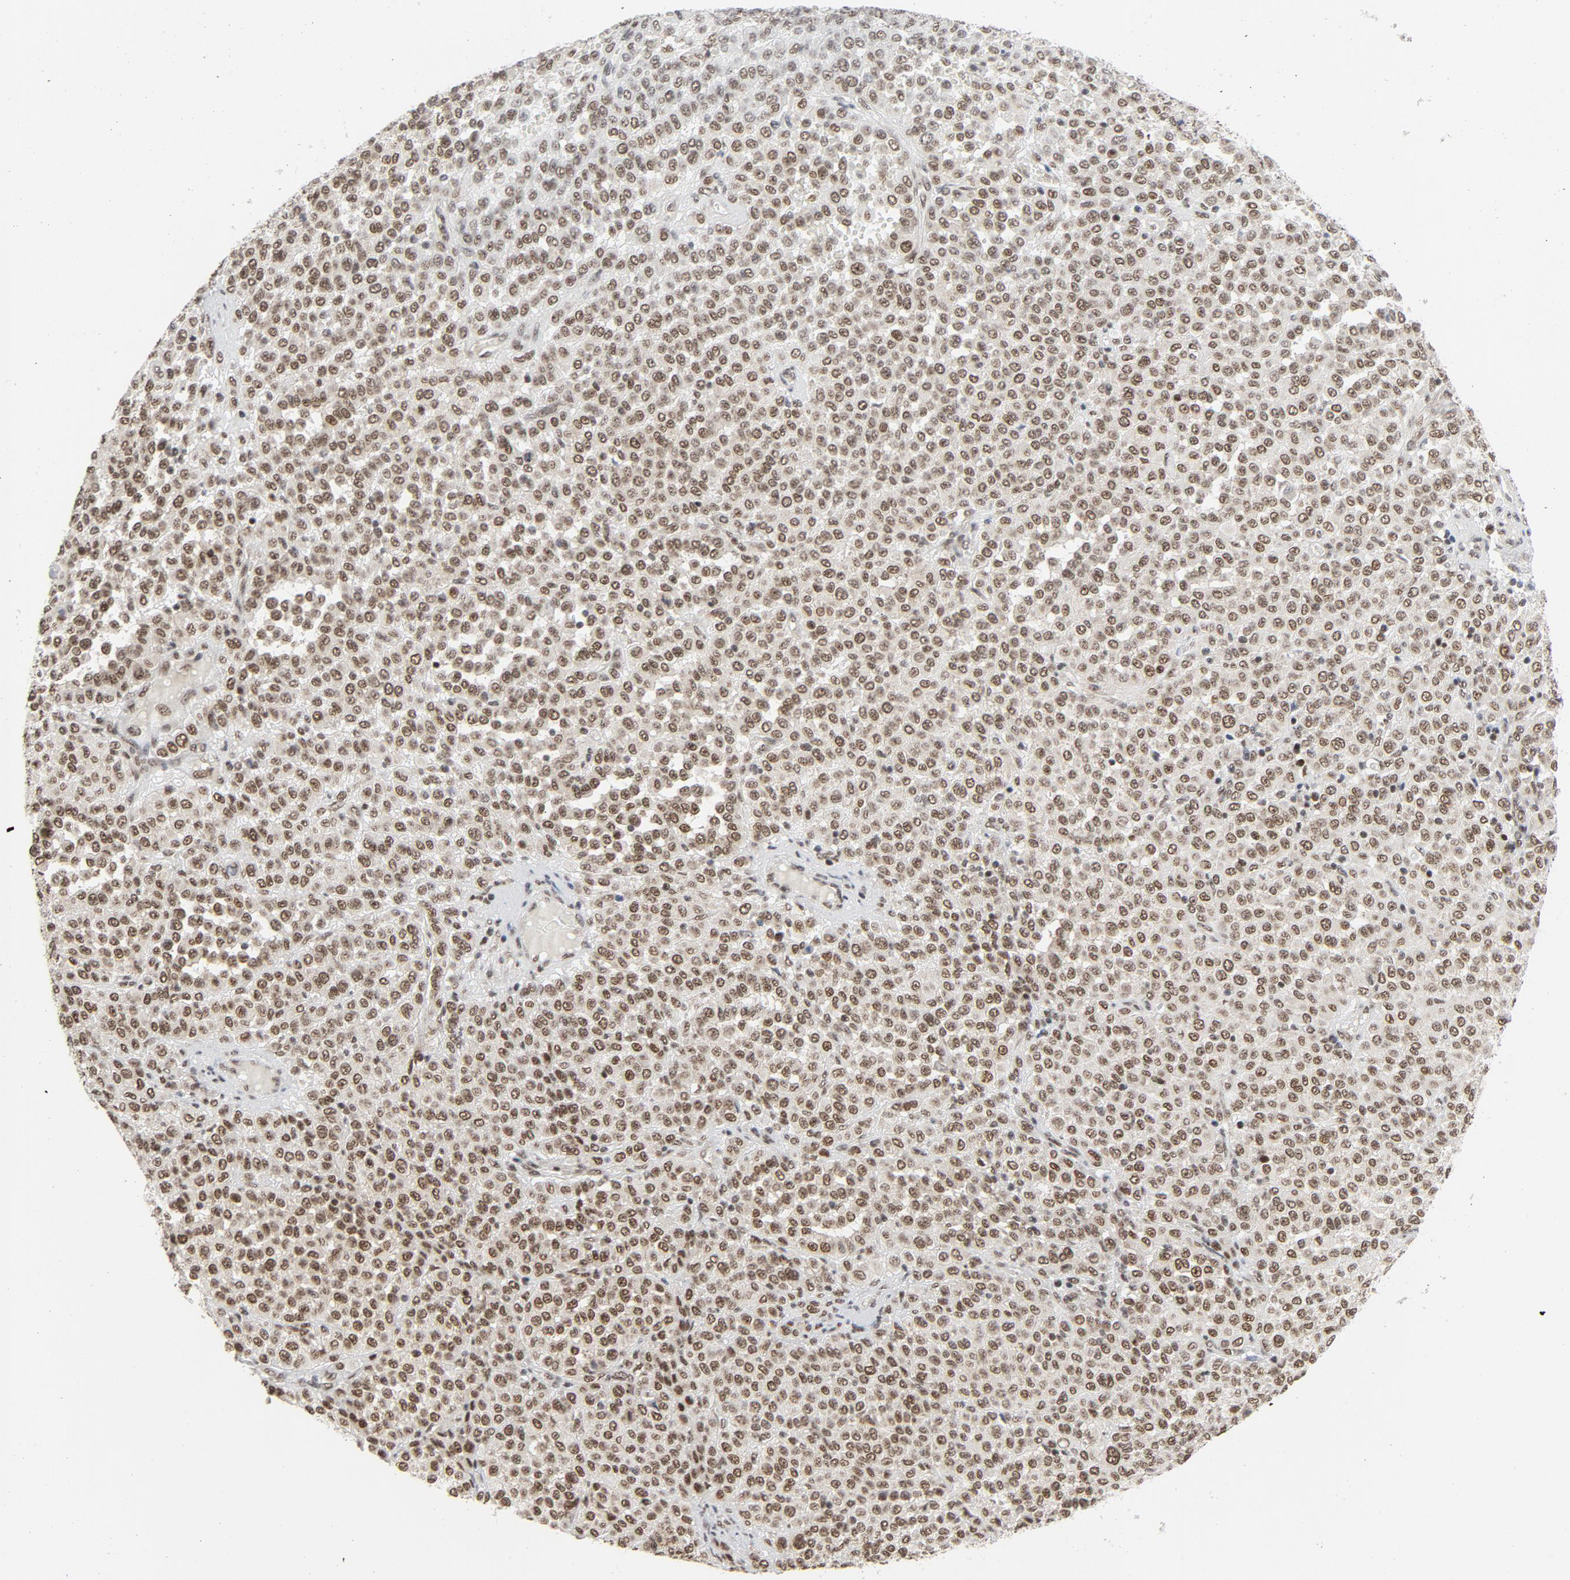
{"staining": {"intensity": "moderate", "quantity": ">75%", "location": "nuclear"}, "tissue": "melanoma", "cell_type": "Tumor cells", "image_type": "cancer", "snomed": [{"axis": "morphology", "description": "Malignant melanoma, Metastatic site"}, {"axis": "topography", "description": "Pancreas"}], "caption": "A brown stain highlights moderate nuclear staining of a protein in malignant melanoma (metastatic site) tumor cells. (Brightfield microscopy of DAB IHC at high magnification).", "gene": "ERCC1", "patient": {"sex": "female", "age": 30}}